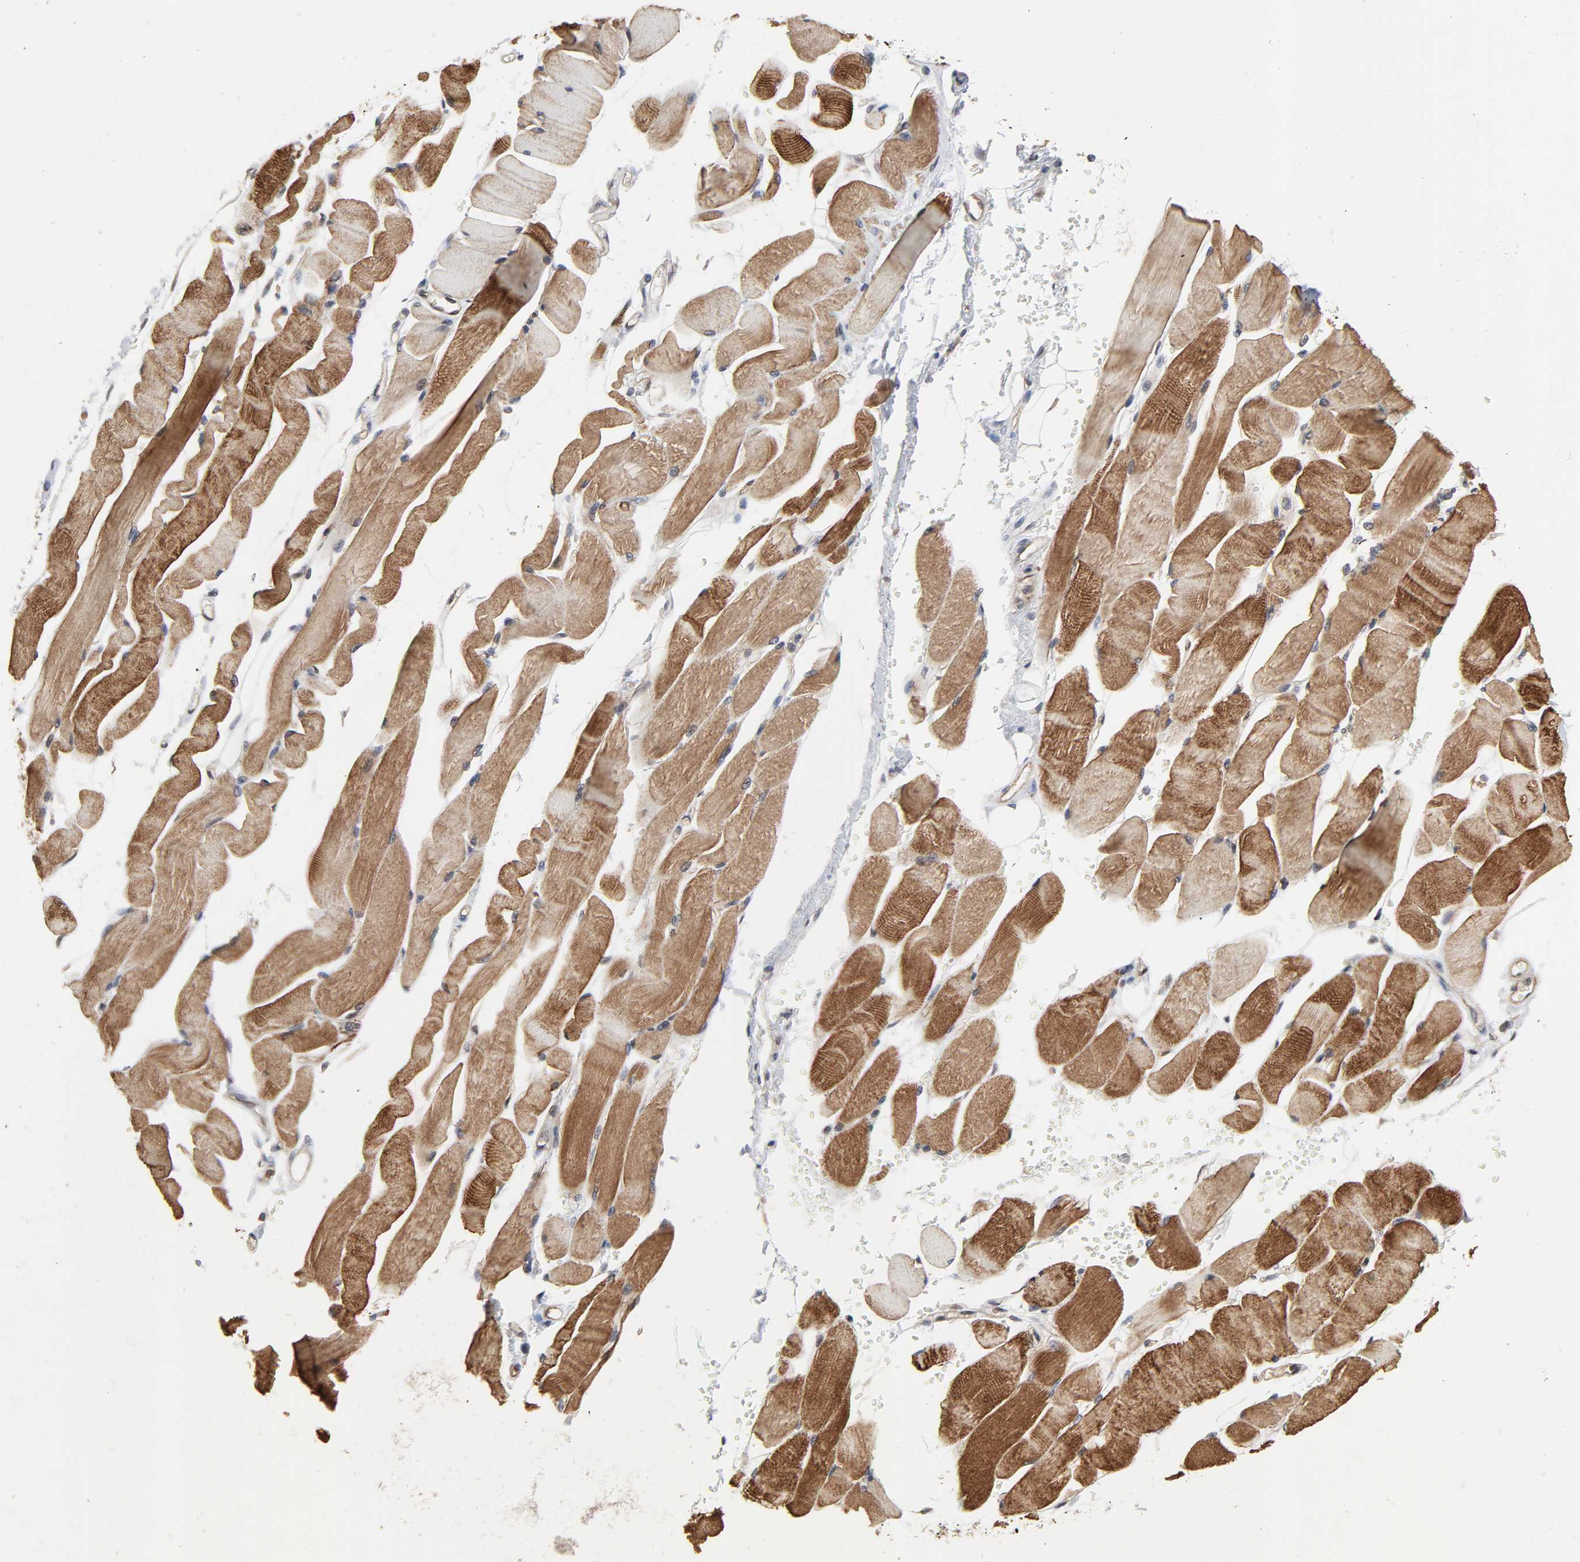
{"staining": {"intensity": "moderate", "quantity": ">75%", "location": "cytoplasmic/membranous"}, "tissue": "skeletal muscle", "cell_type": "Myocytes", "image_type": "normal", "snomed": [{"axis": "morphology", "description": "Normal tissue, NOS"}, {"axis": "topography", "description": "Skeletal muscle"}, {"axis": "topography", "description": "Peripheral nerve tissue"}], "caption": "A histopathology image of human skeletal muscle stained for a protein reveals moderate cytoplasmic/membranous brown staining in myocytes.", "gene": "CCDC175", "patient": {"sex": "female", "age": 84}}